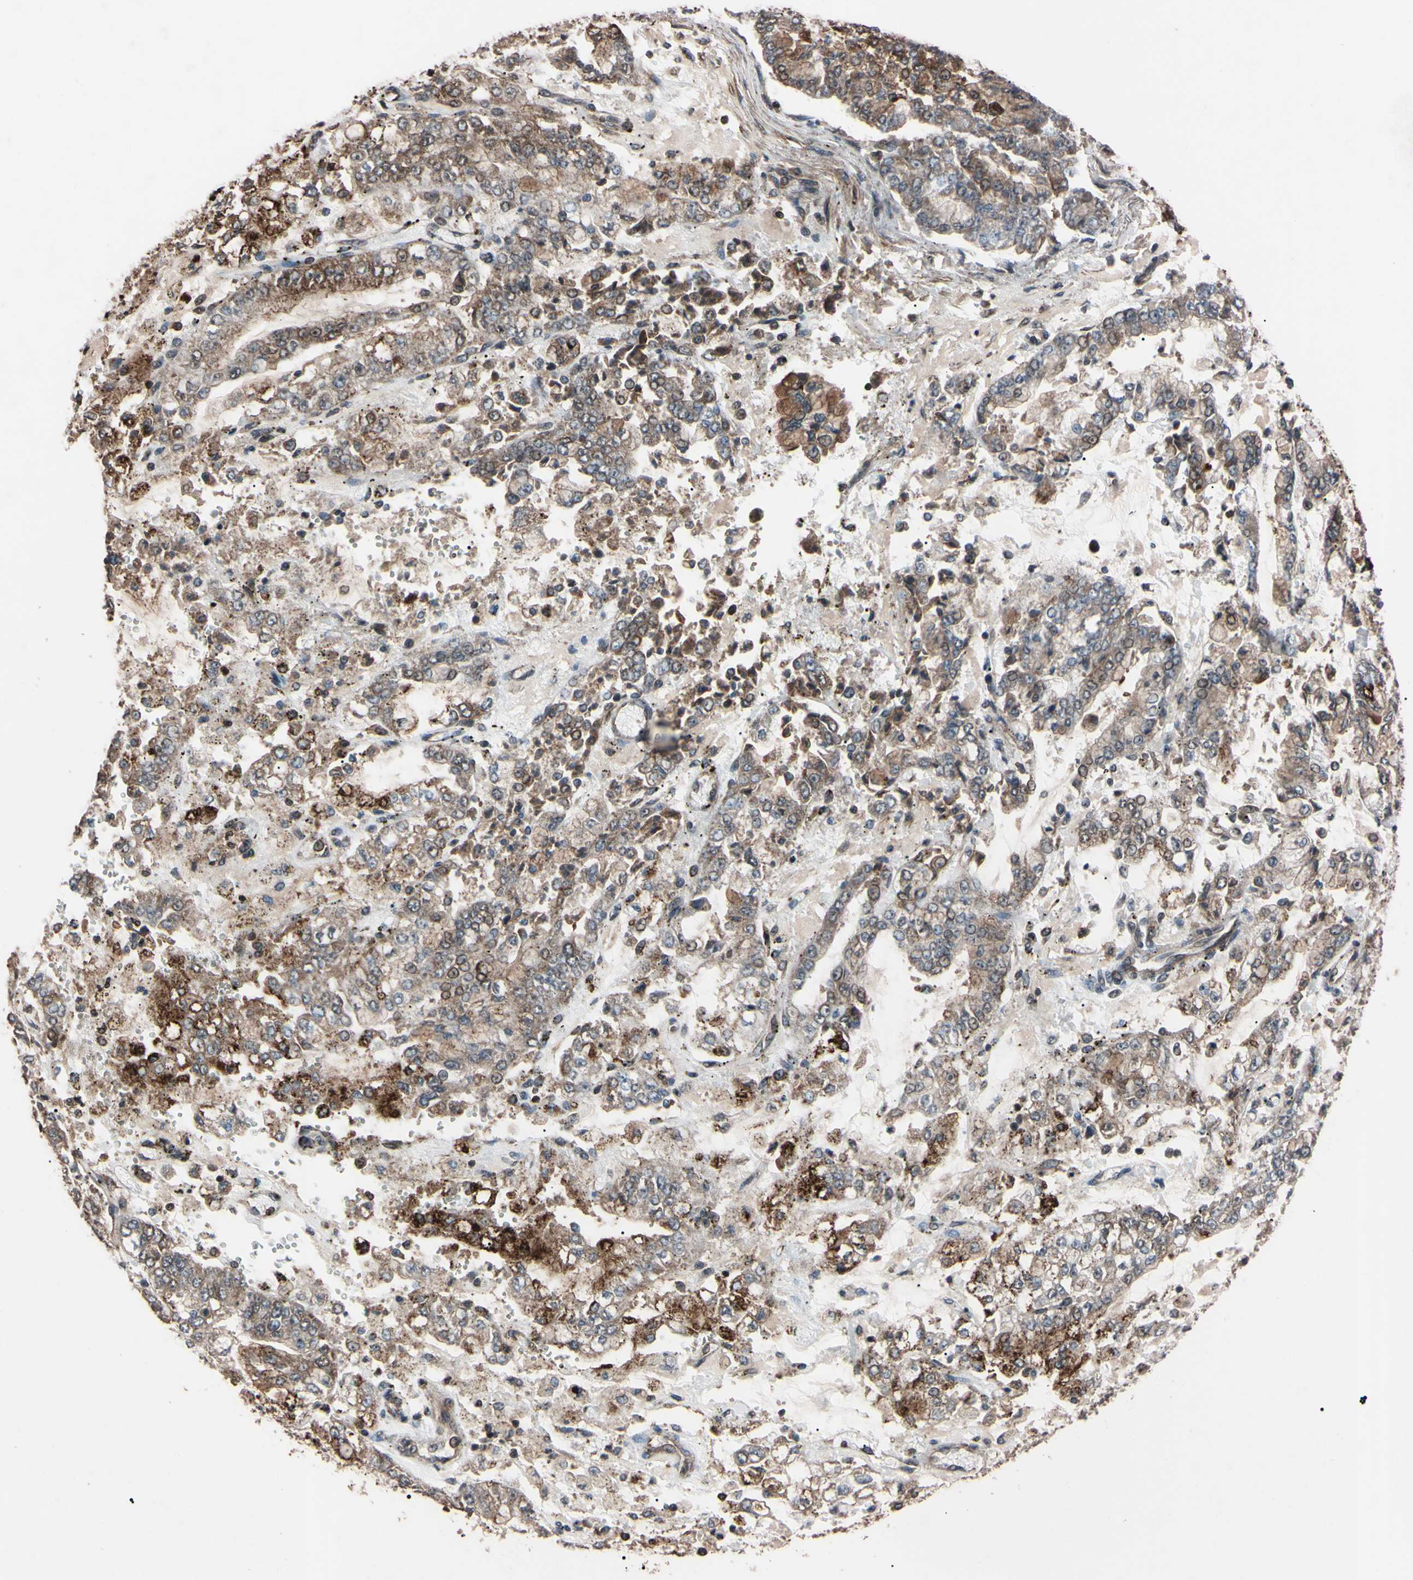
{"staining": {"intensity": "strong", "quantity": "<25%", "location": "cytoplasmic/membranous"}, "tissue": "stomach cancer", "cell_type": "Tumor cells", "image_type": "cancer", "snomed": [{"axis": "morphology", "description": "Adenocarcinoma, NOS"}, {"axis": "topography", "description": "Stomach"}], "caption": "Immunohistochemistry (DAB (3,3'-diaminobenzidine)) staining of stomach adenocarcinoma exhibits strong cytoplasmic/membranous protein positivity in about <25% of tumor cells.", "gene": "TNFRSF1A", "patient": {"sex": "male", "age": 76}}